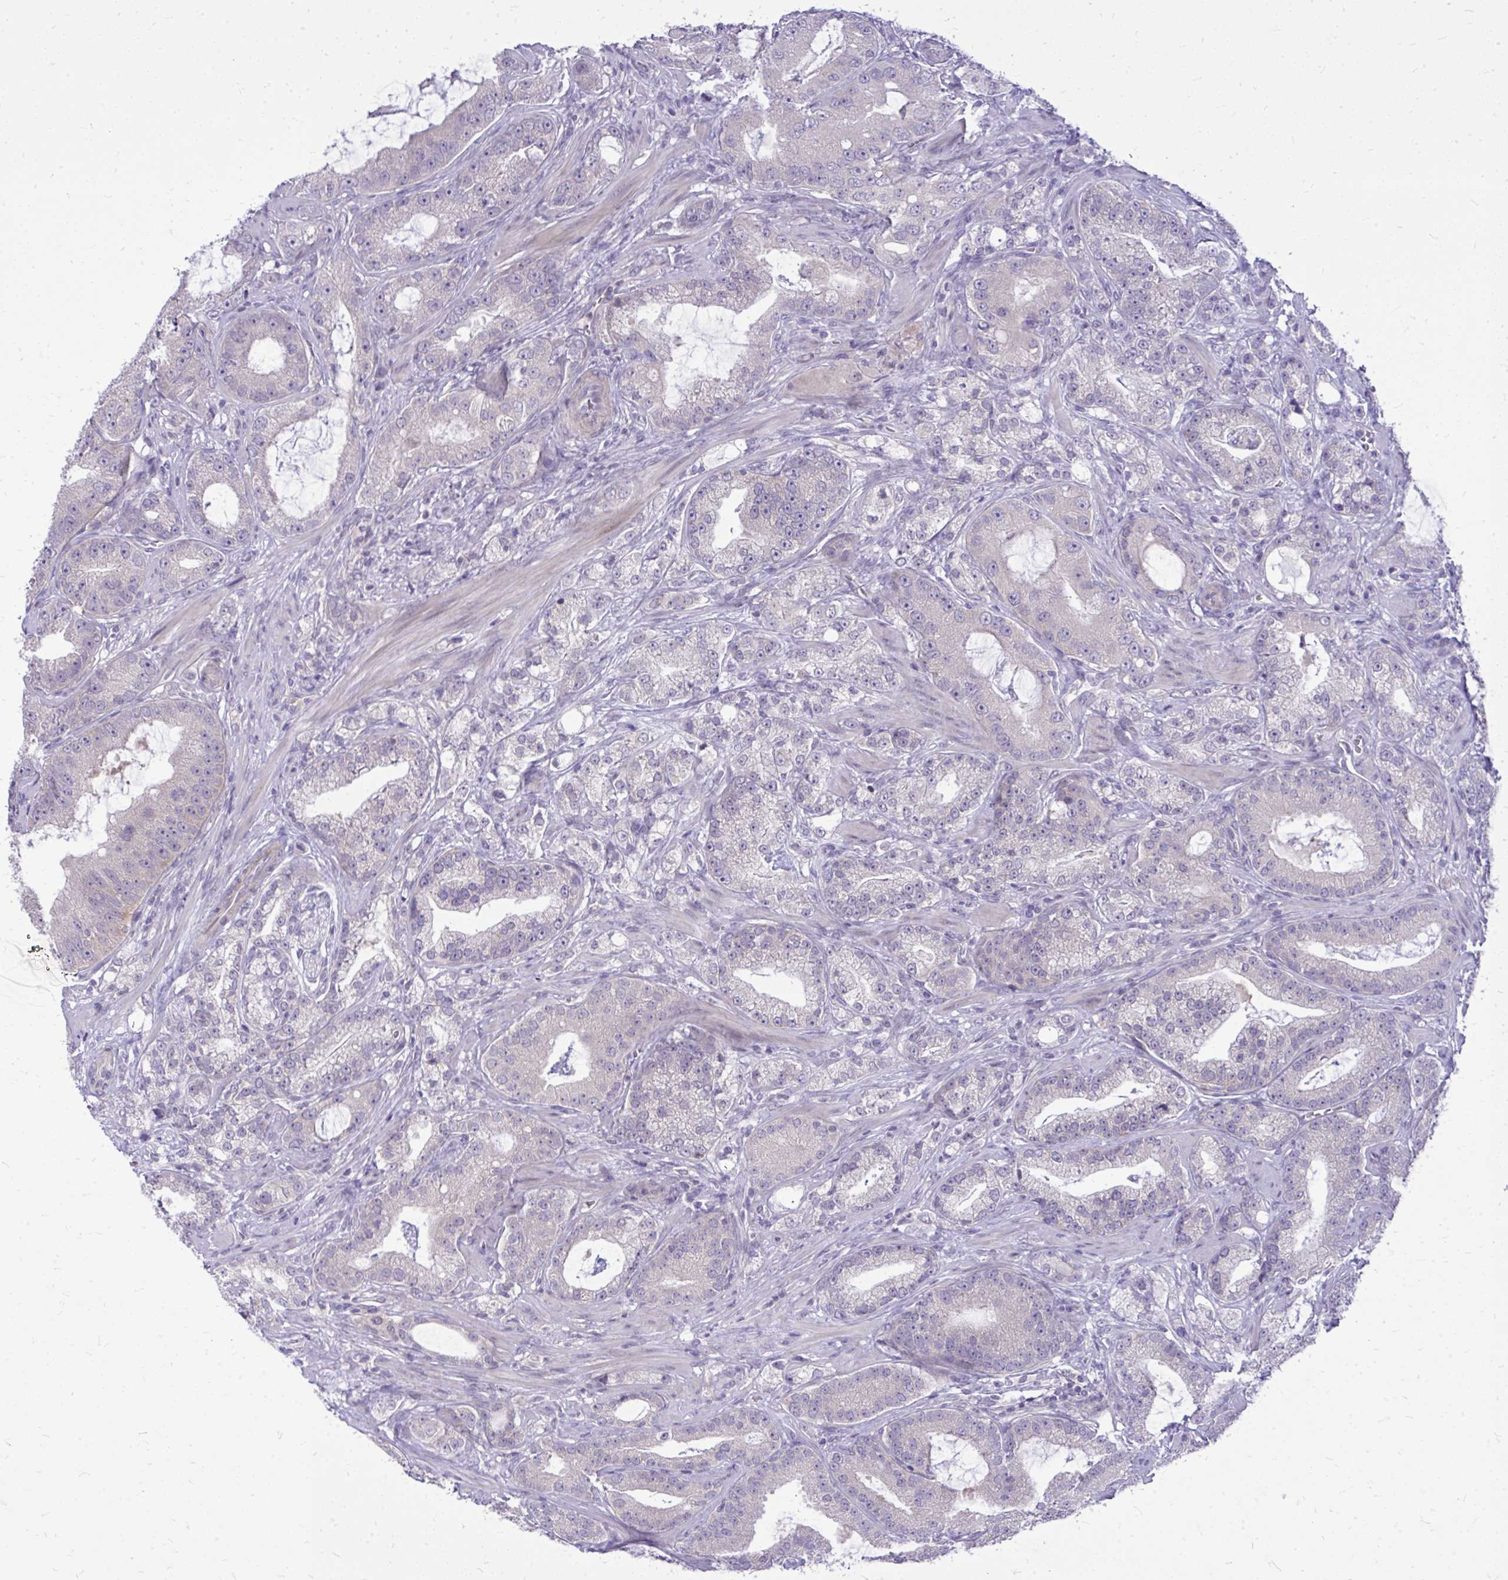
{"staining": {"intensity": "negative", "quantity": "none", "location": "none"}, "tissue": "prostate cancer", "cell_type": "Tumor cells", "image_type": "cancer", "snomed": [{"axis": "morphology", "description": "Adenocarcinoma, High grade"}, {"axis": "topography", "description": "Prostate"}], "caption": "The micrograph shows no staining of tumor cells in prostate cancer. The staining was performed using DAB (3,3'-diaminobenzidine) to visualize the protein expression in brown, while the nuclei were stained in blue with hematoxylin (Magnification: 20x).", "gene": "DPY19L1", "patient": {"sex": "male", "age": 65}}